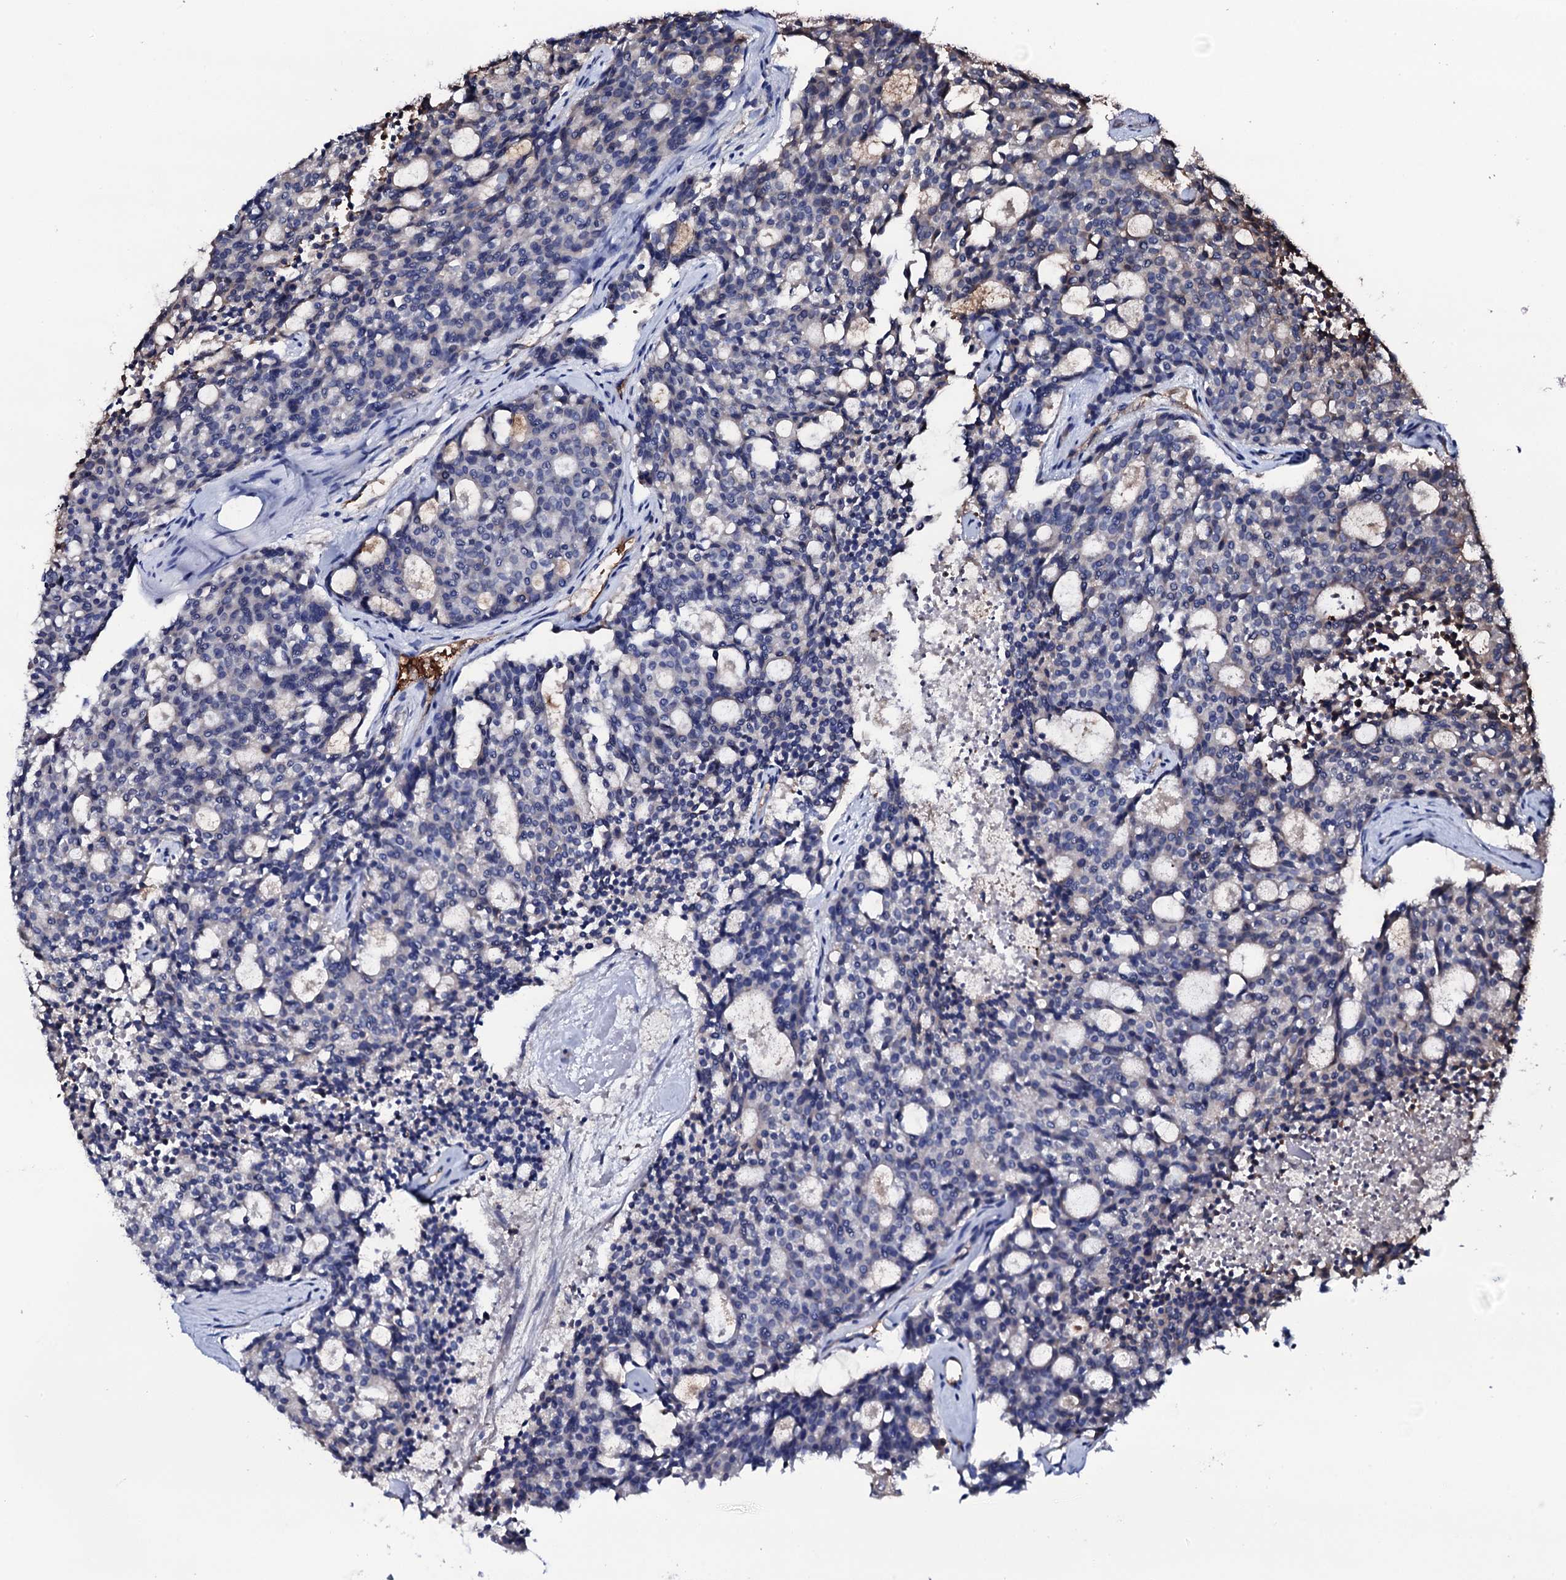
{"staining": {"intensity": "negative", "quantity": "none", "location": "none"}, "tissue": "carcinoid", "cell_type": "Tumor cells", "image_type": "cancer", "snomed": [{"axis": "morphology", "description": "Carcinoid, malignant, NOS"}, {"axis": "topography", "description": "Pancreas"}], "caption": "This is a histopathology image of IHC staining of carcinoid, which shows no positivity in tumor cells.", "gene": "TCAF2", "patient": {"sex": "female", "age": 54}}